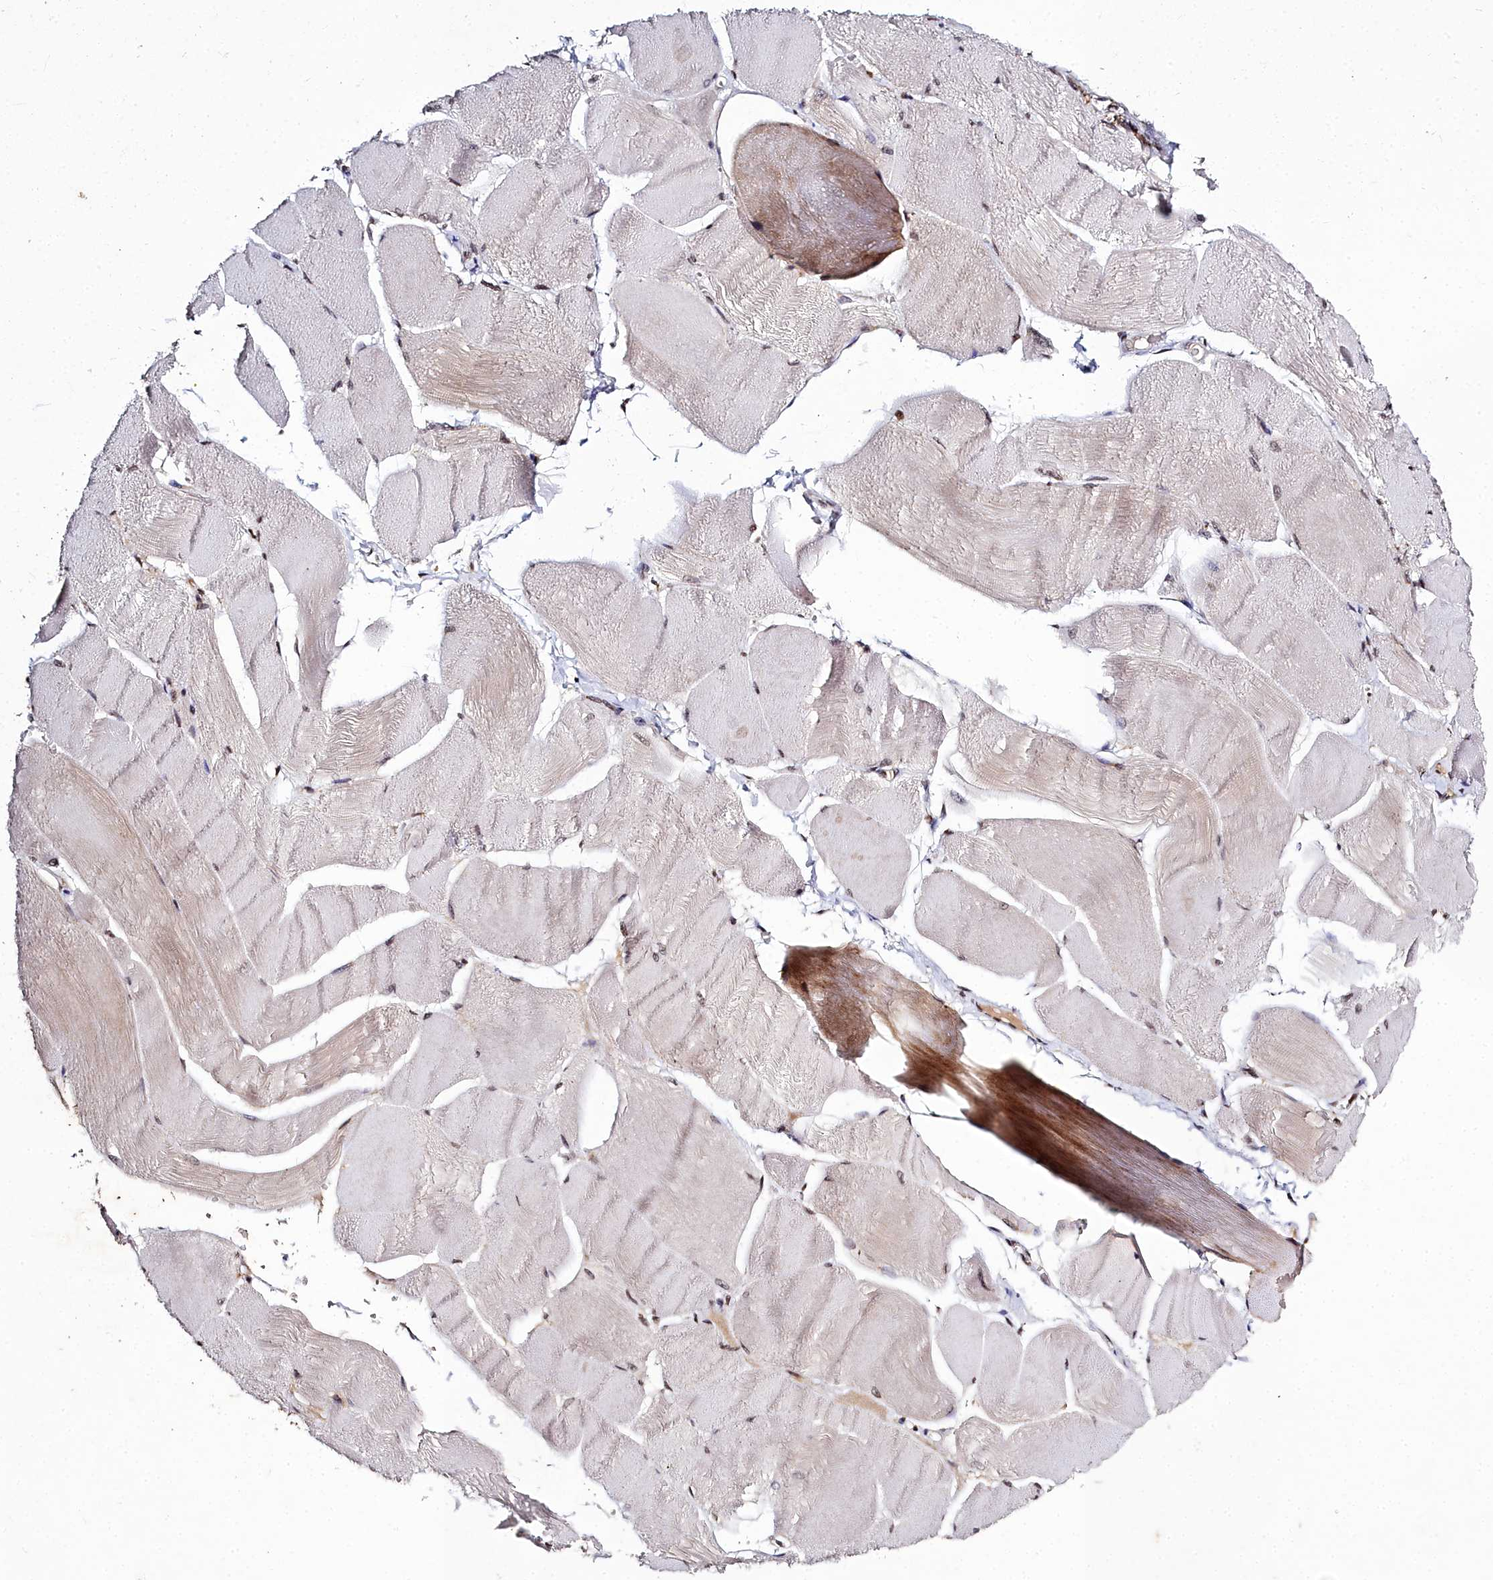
{"staining": {"intensity": "weak", "quantity": "<25%", "location": "cytoplasmic/membranous"}, "tissue": "skeletal muscle", "cell_type": "Myocytes", "image_type": "normal", "snomed": [{"axis": "morphology", "description": "Normal tissue, NOS"}, {"axis": "morphology", "description": "Basal cell carcinoma"}, {"axis": "topography", "description": "Skeletal muscle"}], "caption": "Photomicrograph shows no protein positivity in myocytes of benign skeletal muscle. Brightfield microscopy of immunohistochemistry stained with DAB (3,3'-diaminobenzidine) (brown) and hematoxylin (blue), captured at high magnification.", "gene": "FZD4", "patient": {"sex": "female", "age": 64}}